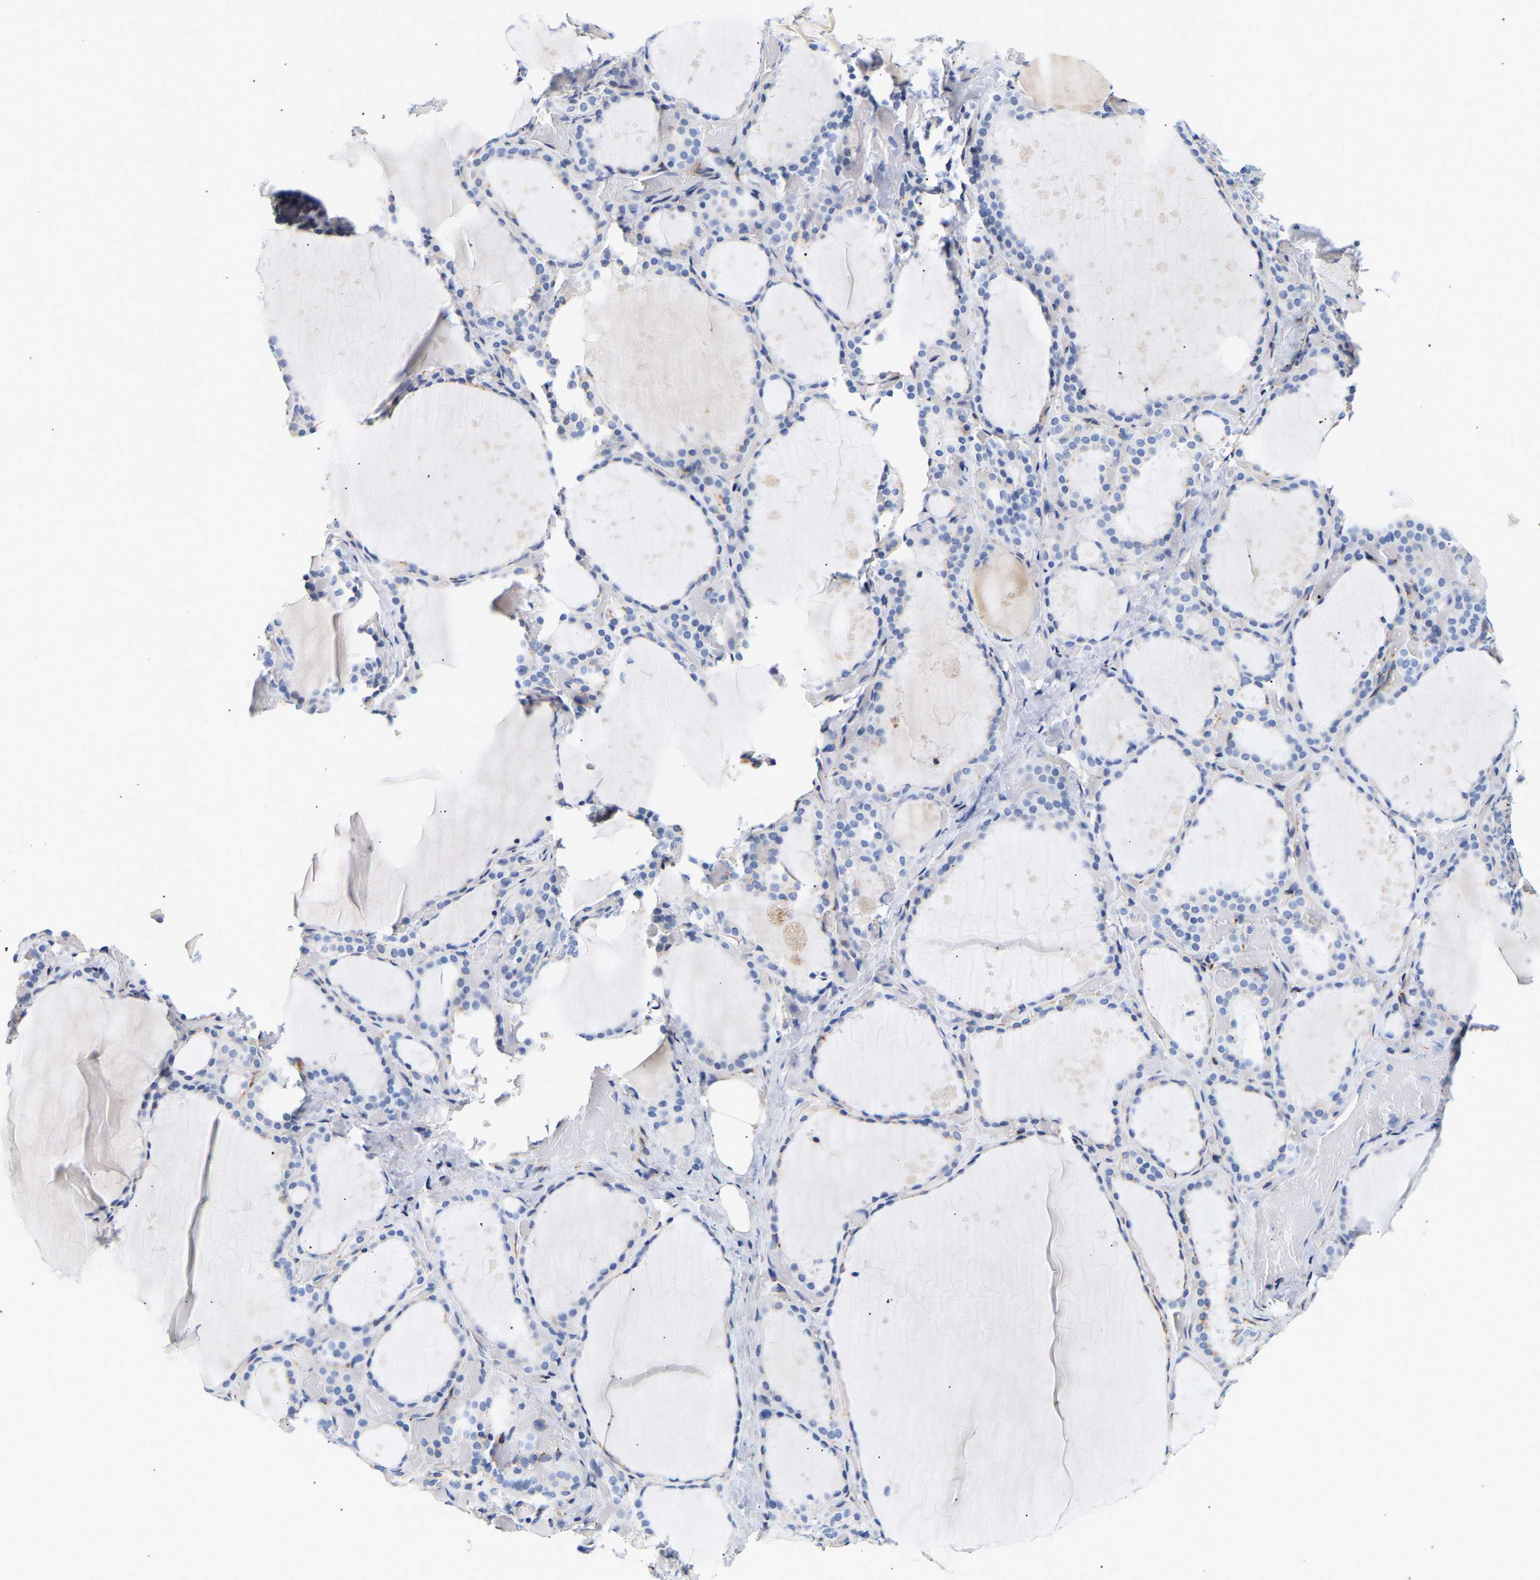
{"staining": {"intensity": "negative", "quantity": "none", "location": "none"}, "tissue": "thyroid gland", "cell_type": "Glandular cells", "image_type": "normal", "snomed": [{"axis": "morphology", "description": "Normal tissue, NOS"}, {"axis": "topography", "description": "Thyroid gland"}], "caption": "IHC of normal human thyroid gland reveals no expression in glandular cells.", "gene": "IGFBP7", "patient": {"sex": "female", "age": 44}}